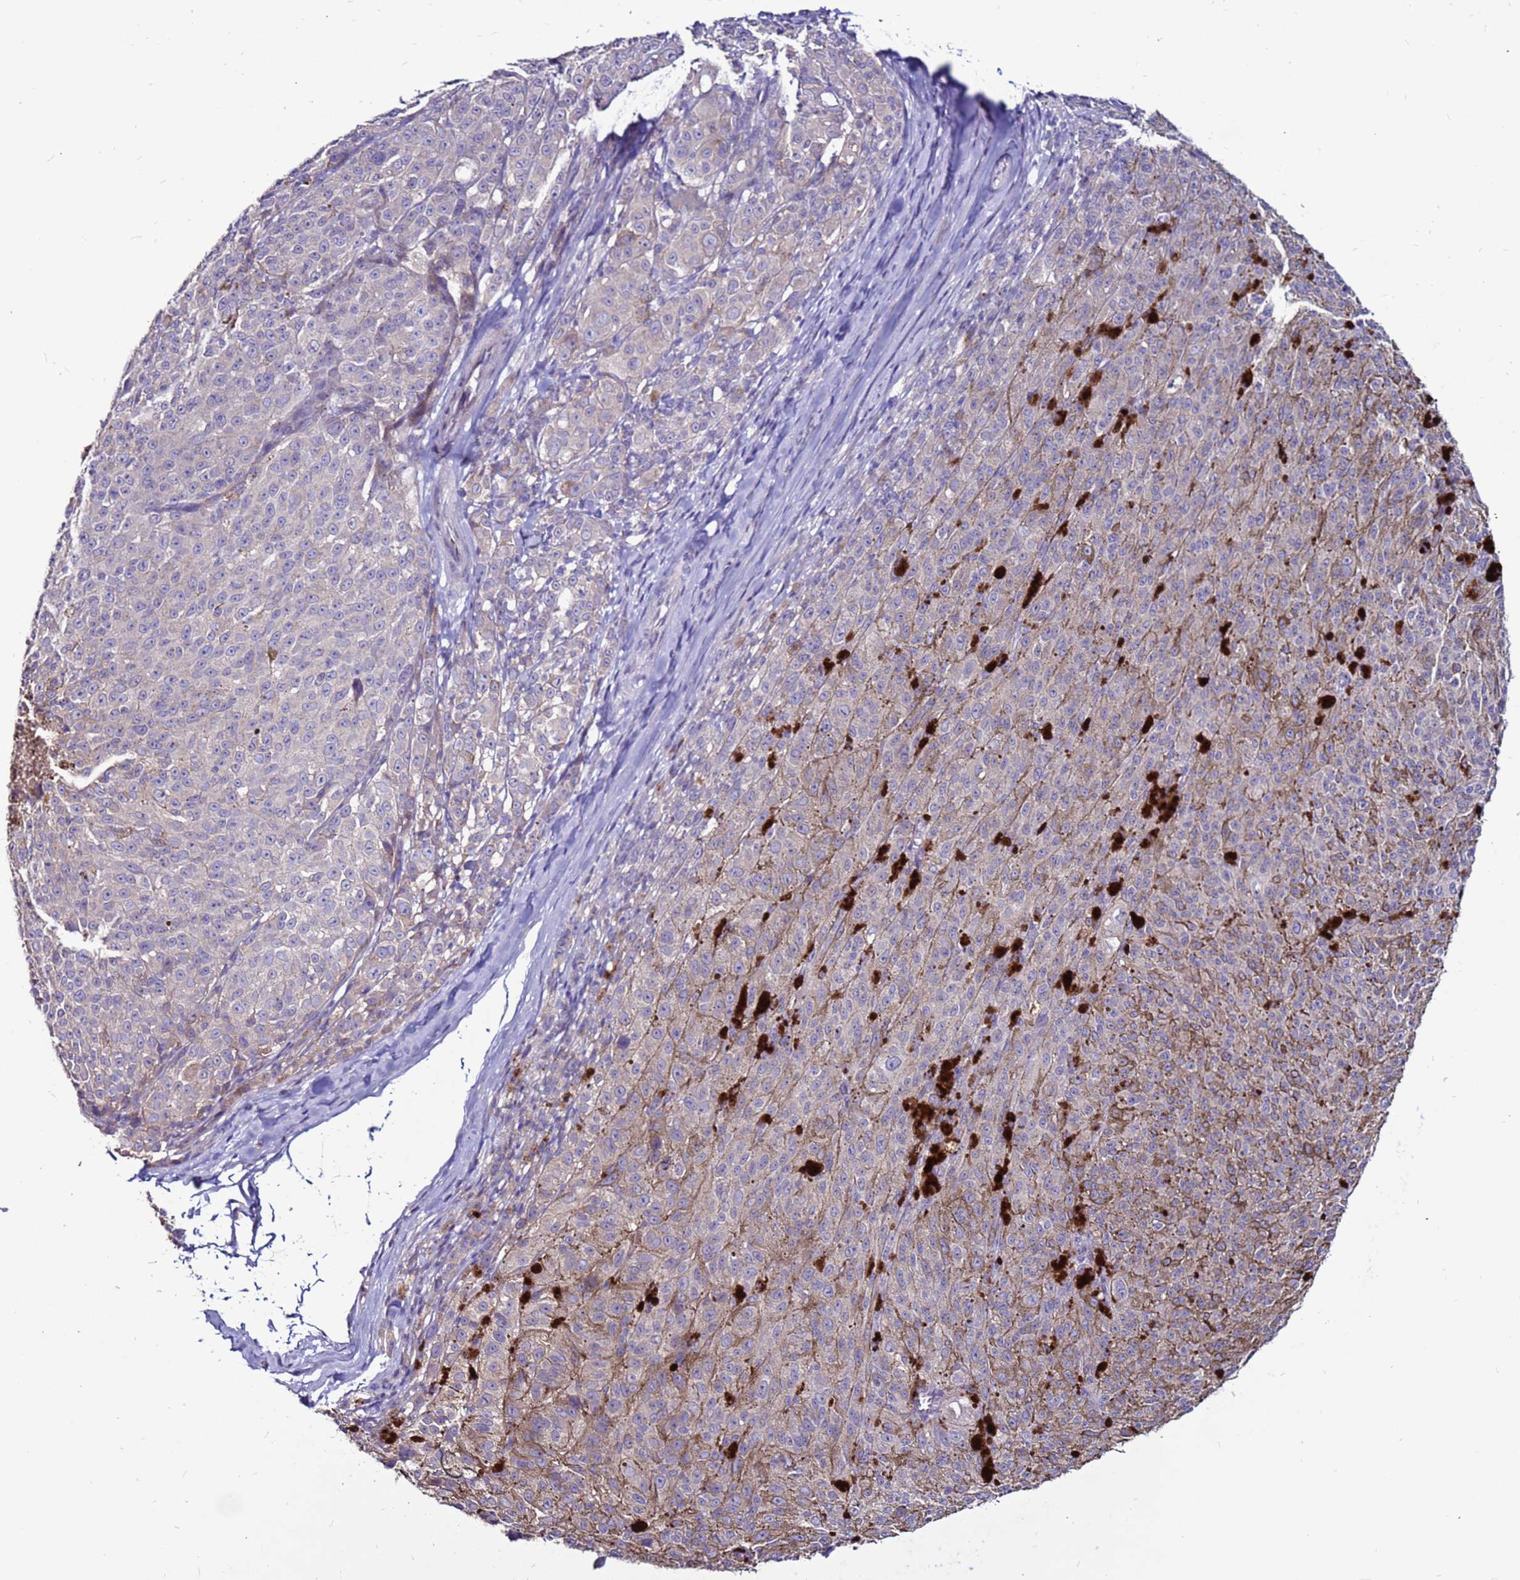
{"staining": {"intensity": "negative", "quantity": "none", "location": "none"}, "tissue": "melanoma", "cell_type": "Tumor cells", "image_type": "cancer", "snomed": [{"axis": "morphology", "description": "Malignant melanoma, NOS"}, {"axis": "topography", "description": "Skin"}], "caption": "Tumor cells are negative for brown protein staining in melanoma.", "gene": "SLC44A3", "patient": {"sex": "female", "age": 52}}